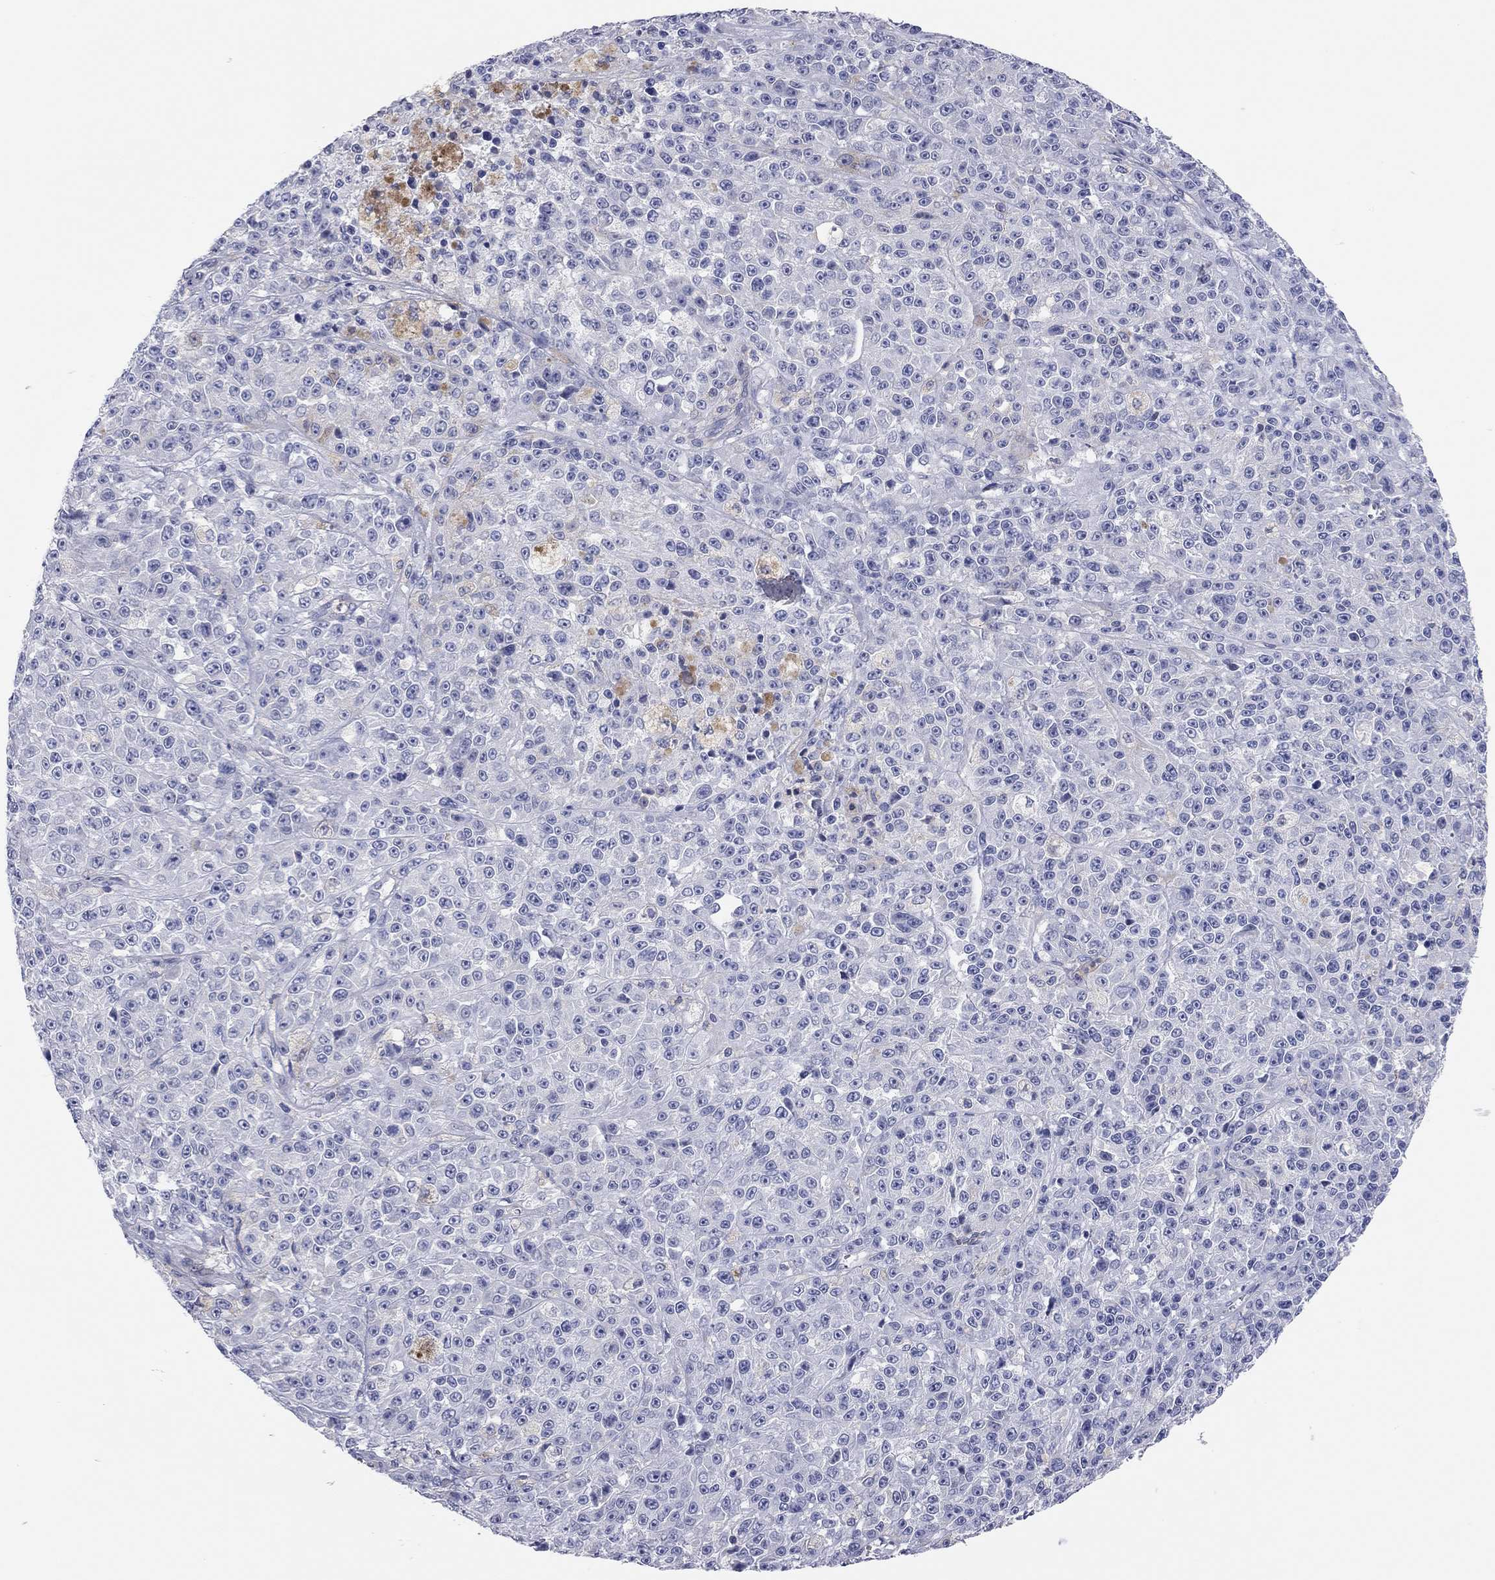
{"staining": {"intensity": "negative", "quantity": "none", "location": "none"}, "tissue": "melanoma", "cell_type": "Tumor cells", "image_type": "cancer", "snomed": [{"axis": "morphology", "description": "Malignant melanoma, NOS"}, {"axis": "topography", "description": "Skin"}], "caption": "Tumor cells show no significant positivity in melanoma. (DAB IHC, high magnification).", "gene": "TMEM221", "patient": {"sex": "female", "age": 58}}